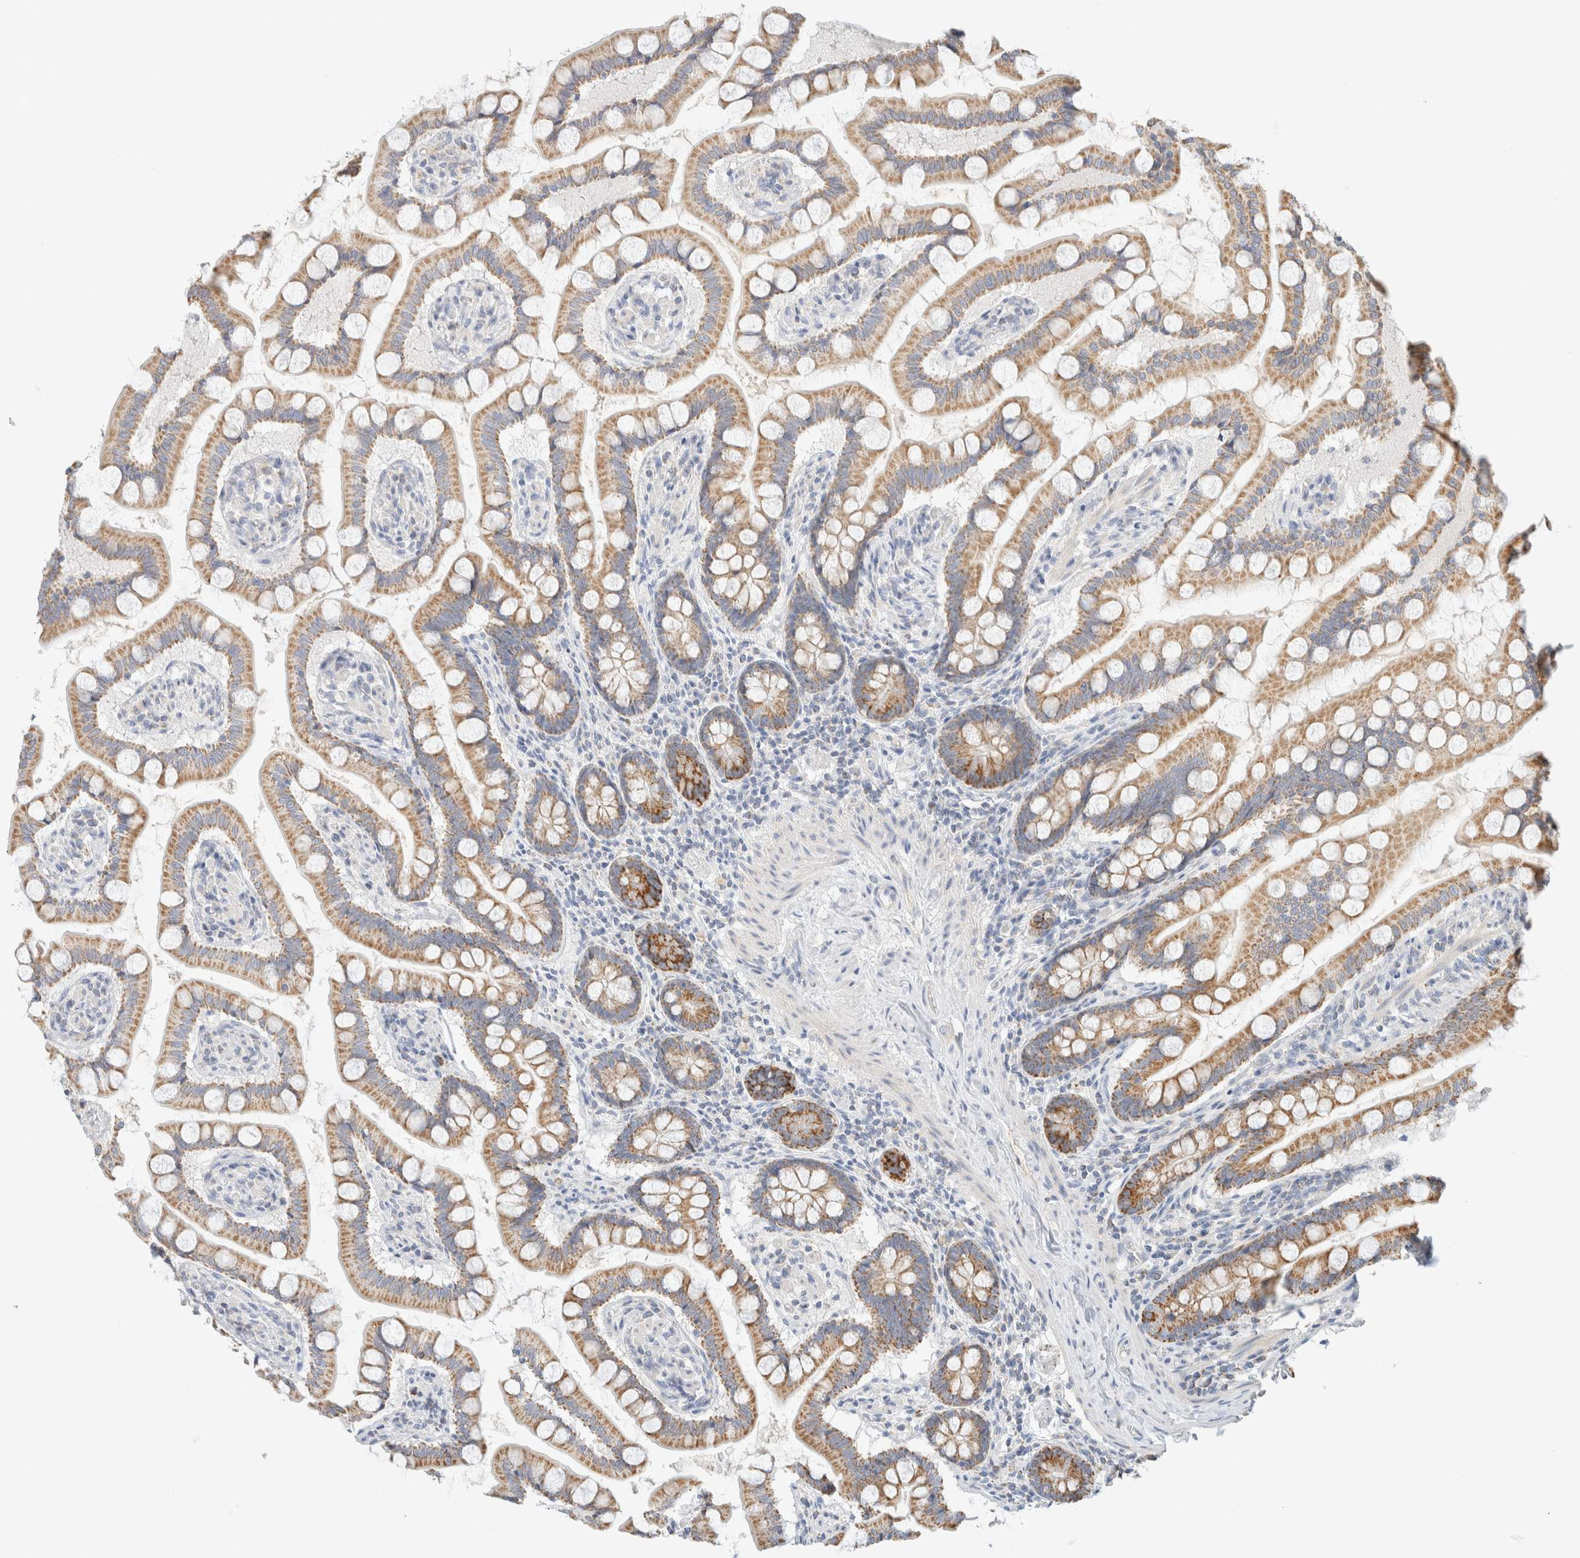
{"staining": {"intensity": "moderate", "quantity": ">75%", "location": "cytoplasmic/membranous"}, "tissue": "small intestine", "cell_type": "Glandular cells", "image_type": "normal", "snomed": [{"axis": "morphology", "description": "Normal tissue, NOS"}, {"axis": "topography", "description": "Small intestine"}], "caption": "Benign small intestine shows moderate cytoplasmic/membranous staining in about >75% of glandular cells.", "gene": "HDHD3", "patient": {"sex": "male", "age": 41}}